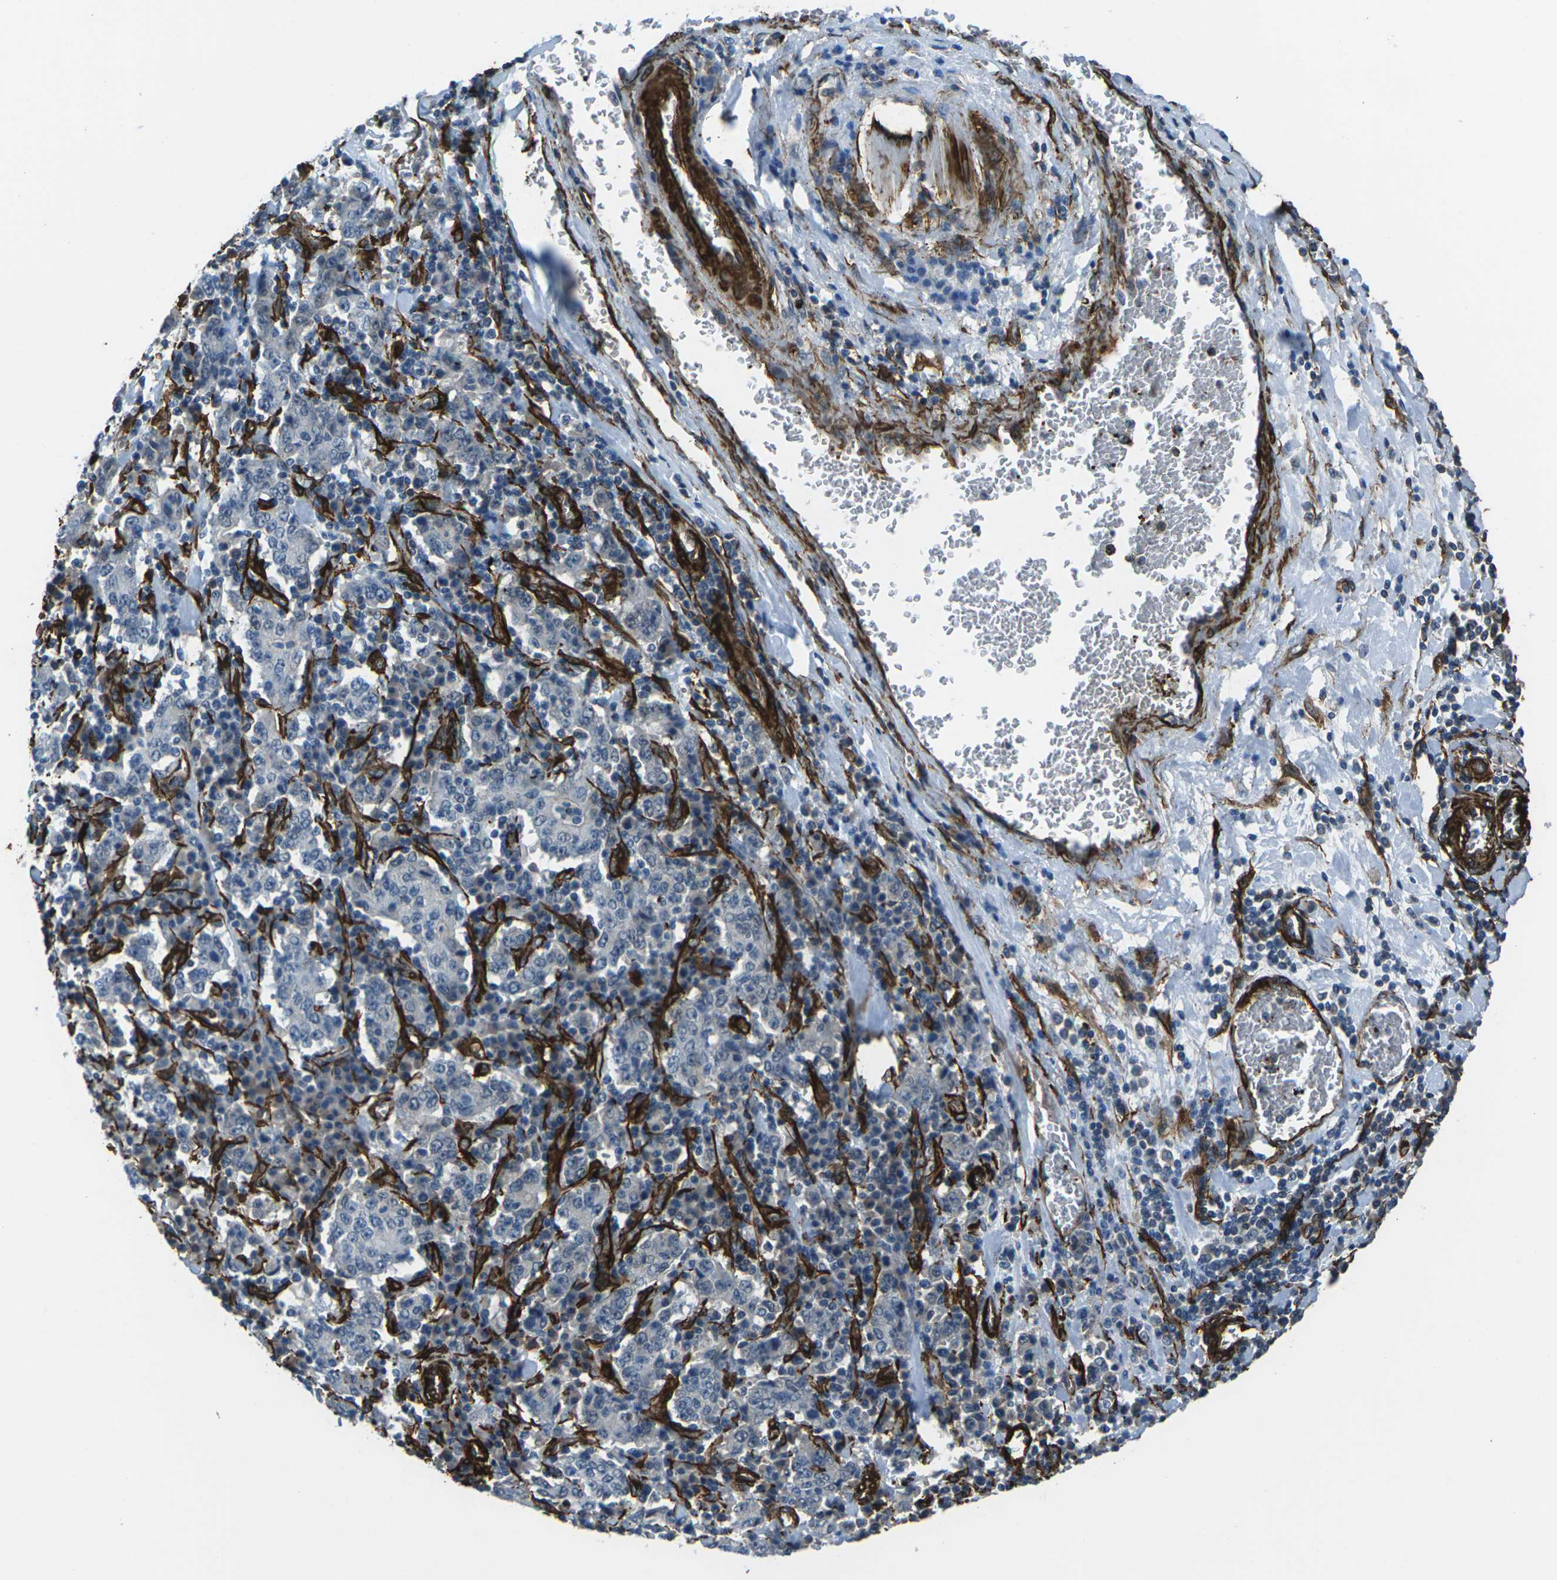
{"staining": {"intensity": "negative", "quantity": "none", "location": "none"}, "tissue": "stomach cancer", "cell_type": "Tumor cells", "image_type": "cancer", "snomed": [{"axis": "morphology", "description": "Normal tissue, NOS"}, {"axis": "morphology", "description": "Adenocarcinoma, NOS"}, {"axis": "topography", "description": "Stomach, upper"}, {"axis": "topography", "description": "Stomach"}], "caption": "Stomach cancer was stained to show a protein in brown. There is no significant positivity in tumor cells.", "gene": "GRAMD1C", "patient": {"sex": "male", "age": 59}}